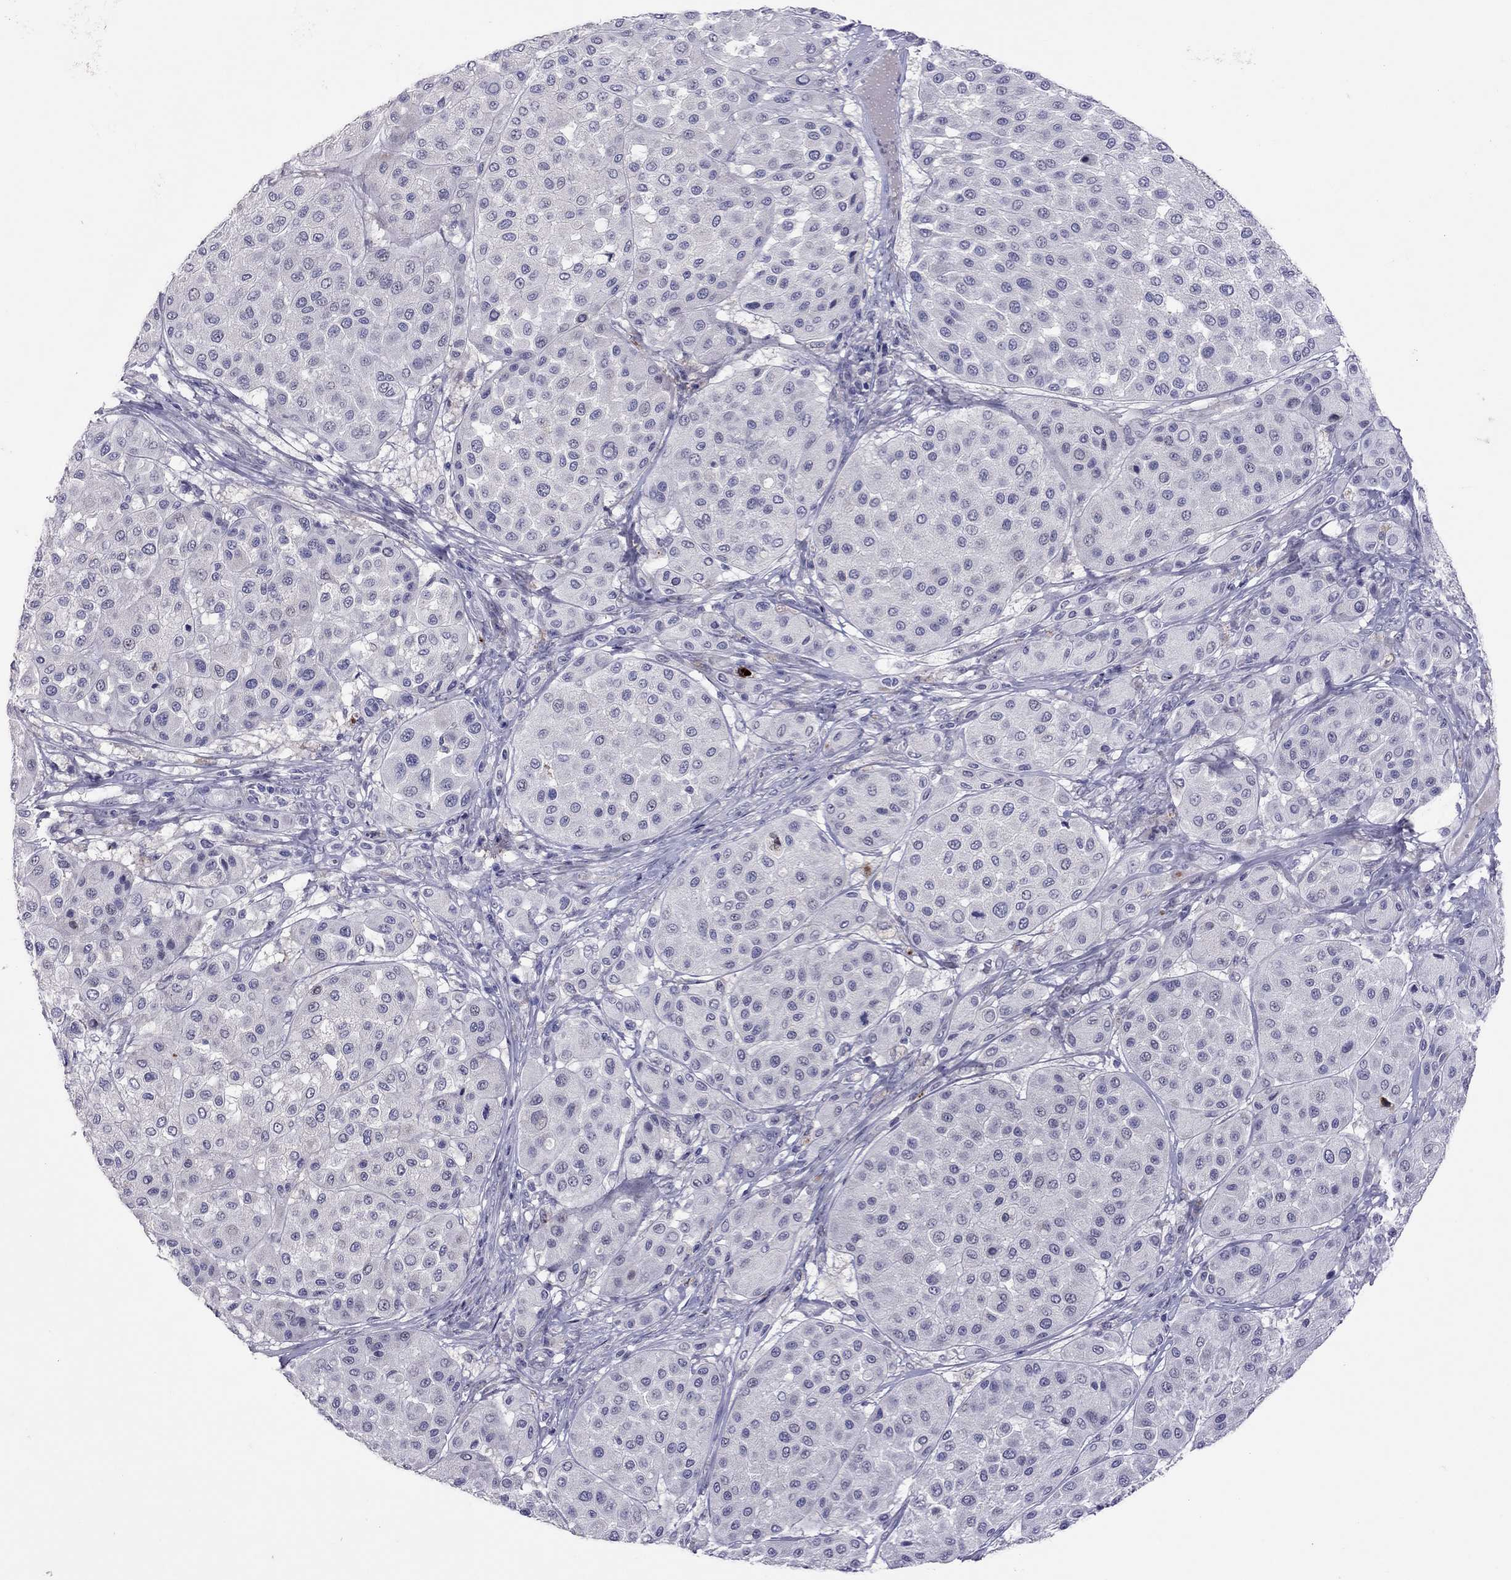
{"staining": {"intensity": "negative", "quantity": "none", "location": "none"}, "tissue": "melanoma", "cell_type": "Tumor cells", "image_type": "cancer", "snomed": [{"axis": "morphology", "description": "Malignant melanoma, Metastatic site"}, {"axis": "topography", "description": "Smooth muscle"}], "caption": "Immunohistochemical staining of human malignant melanoma (metastatic site) exhibits no significant expression in tumor cells.", "gene": "SLAMF1", "patient": {"sex": "male", "age": 41}}